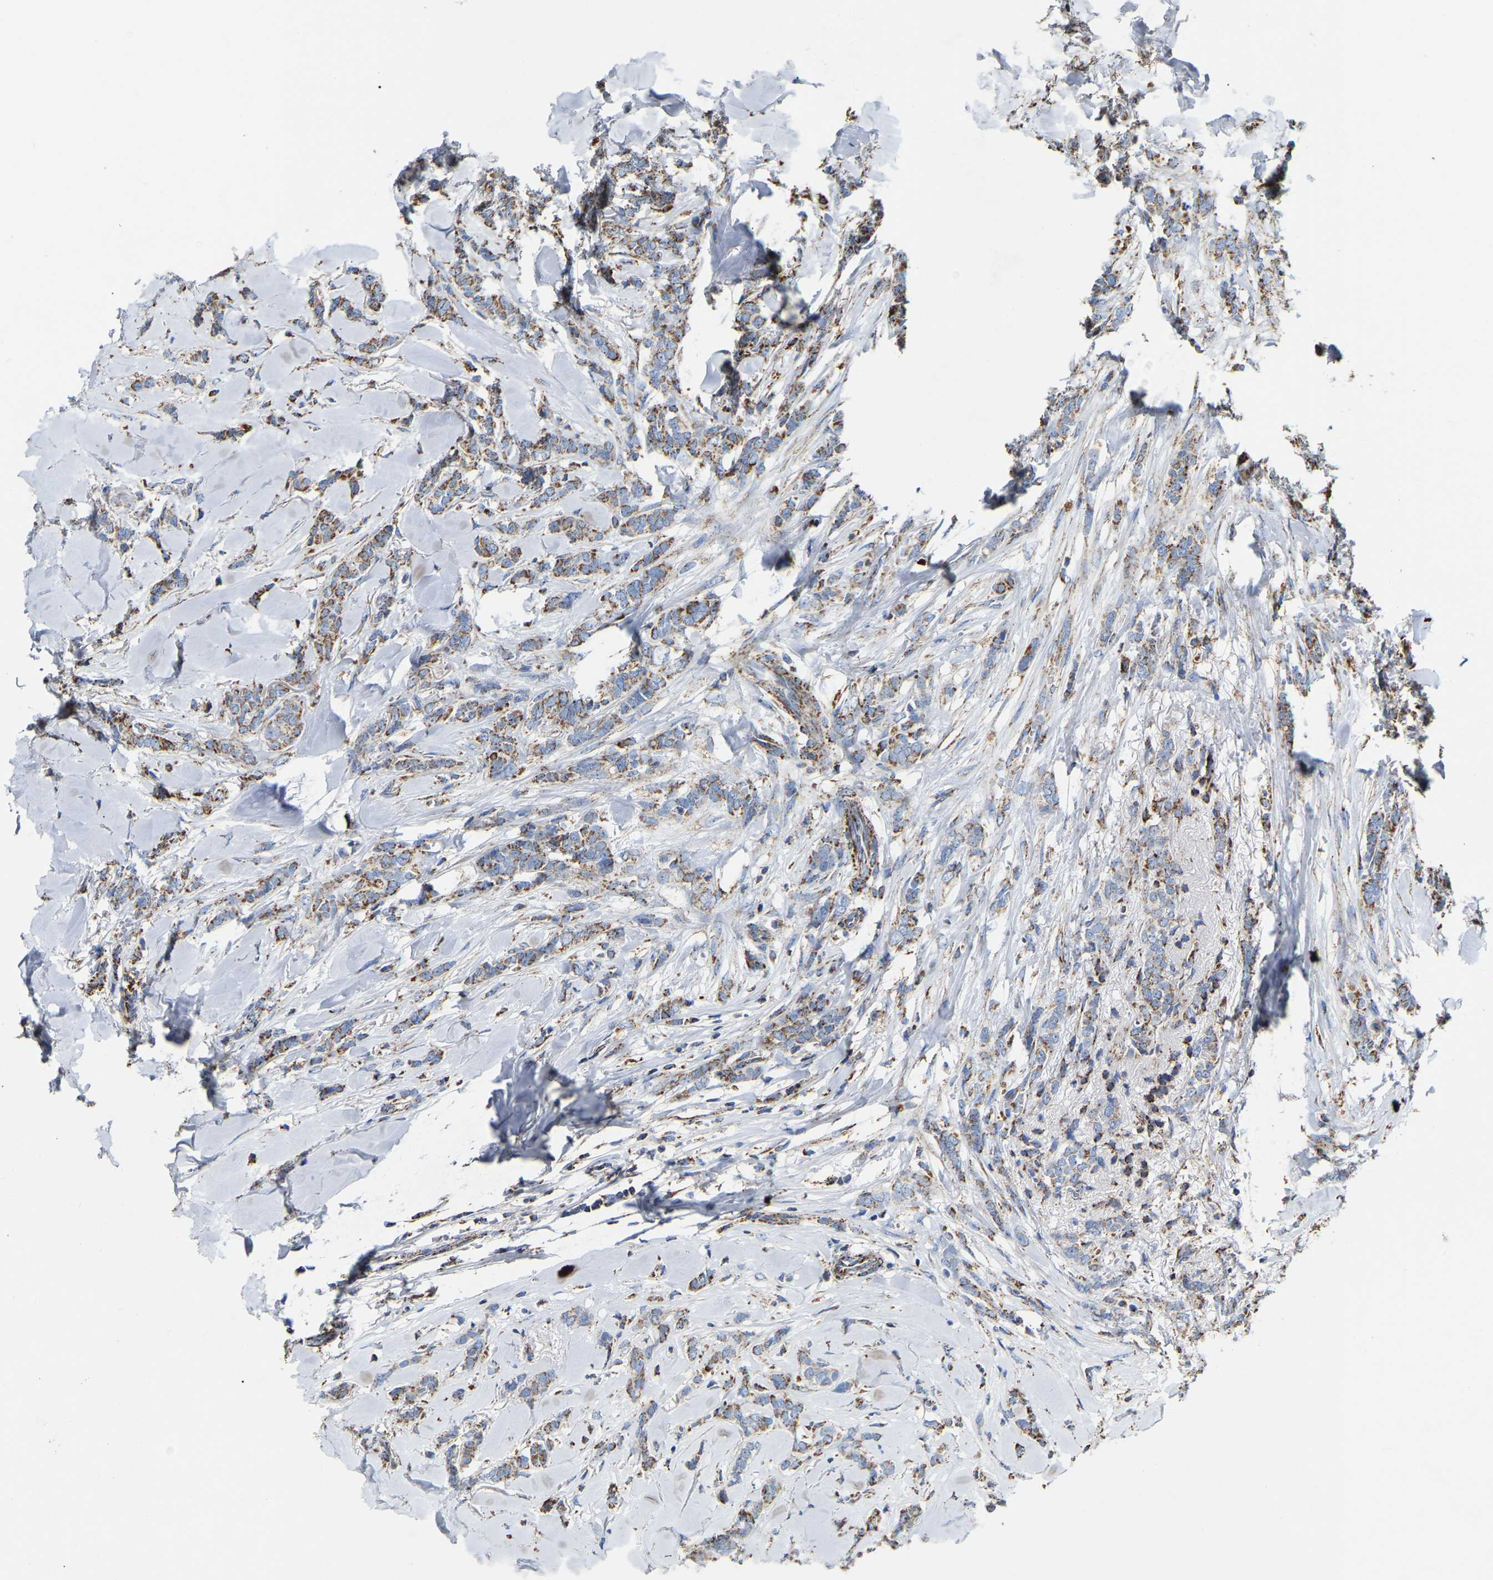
{"staining": {"intensity": "weak", "quantity": ">75%", "location": "cytoplasmic/membranous"}, "tissue": "breast cancer", "cell_type": "Tumor cells", "image_type": "cancer", "snomed": [{"axis": "morphology", "description": "Lobular carcinoma"}, {"axis": "topography", "description": "Skin"}, {"axis": "topography", "description": "Breast"}], "caption": "Immunohistochemistry (IHC) image of breast lobular carcinoma stained for a protein (brown), which displays low levels of weak cytoplasmic/membranous expression in about >75% of tumor cells.", "gene": "HIBADH", "patient": {"sex": "female", "age": 46}}